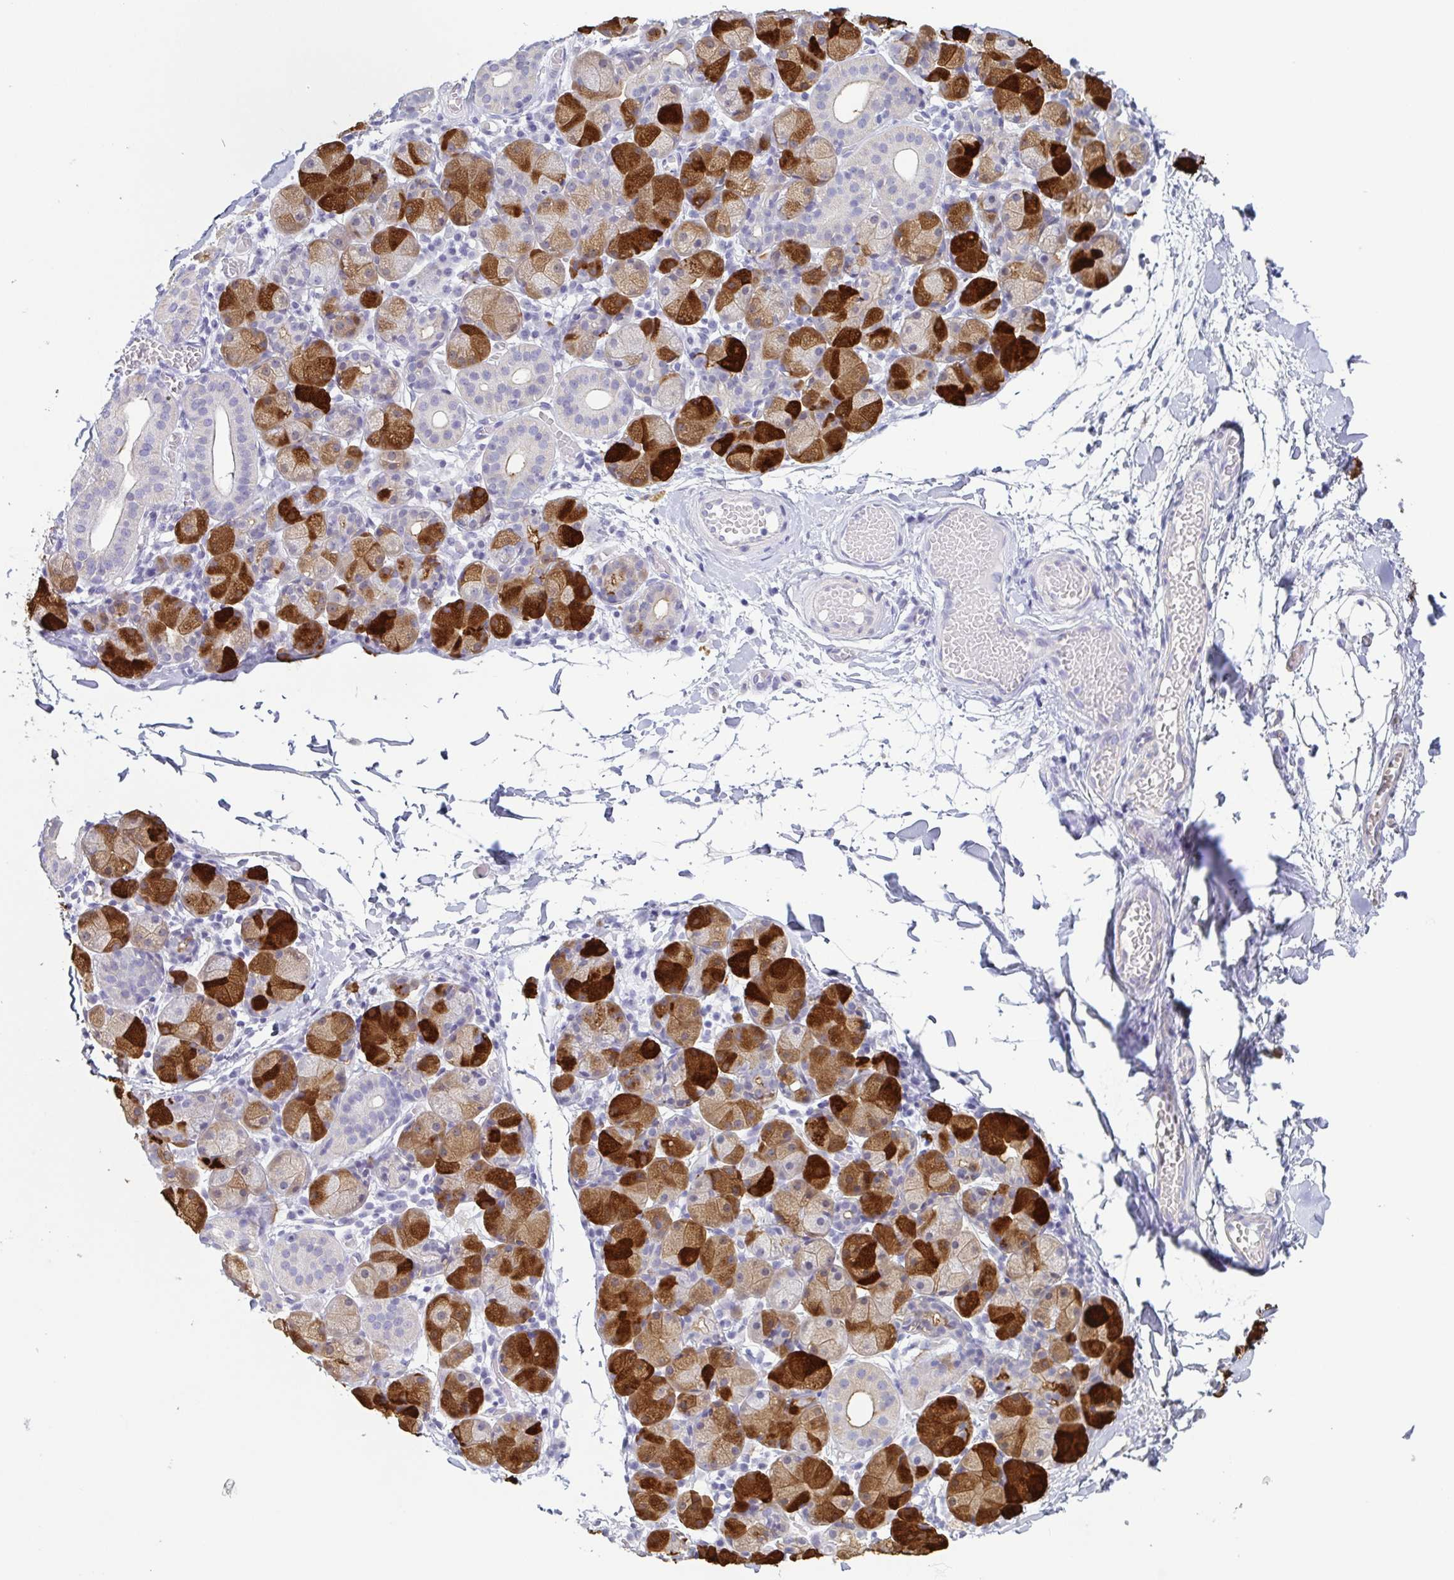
{"staining": {"intensity": "strong", "quantity": "25%-75%", "location": "cytoplasmic/membranous"}, "tissue": "salivary gland", "cell_type": "Glandular cells", "image_type": "normal", "snomed": [{"axis": "morphology", "description": "Normal tissue, NOS"}, {"axis": "topography", "description": "Salivary gland"}], "caption": "This histopathology image exhibits unremarkable salivary gland stained with immunohistochemistry to label a protein in brown. The cytoplasmic/membranous of glandular cells show strong positivity for the protein. Nuclei are counter-stained blue.", "gene": "ENSG00000275778", "patient": {"sex": "female", "age": 24}}